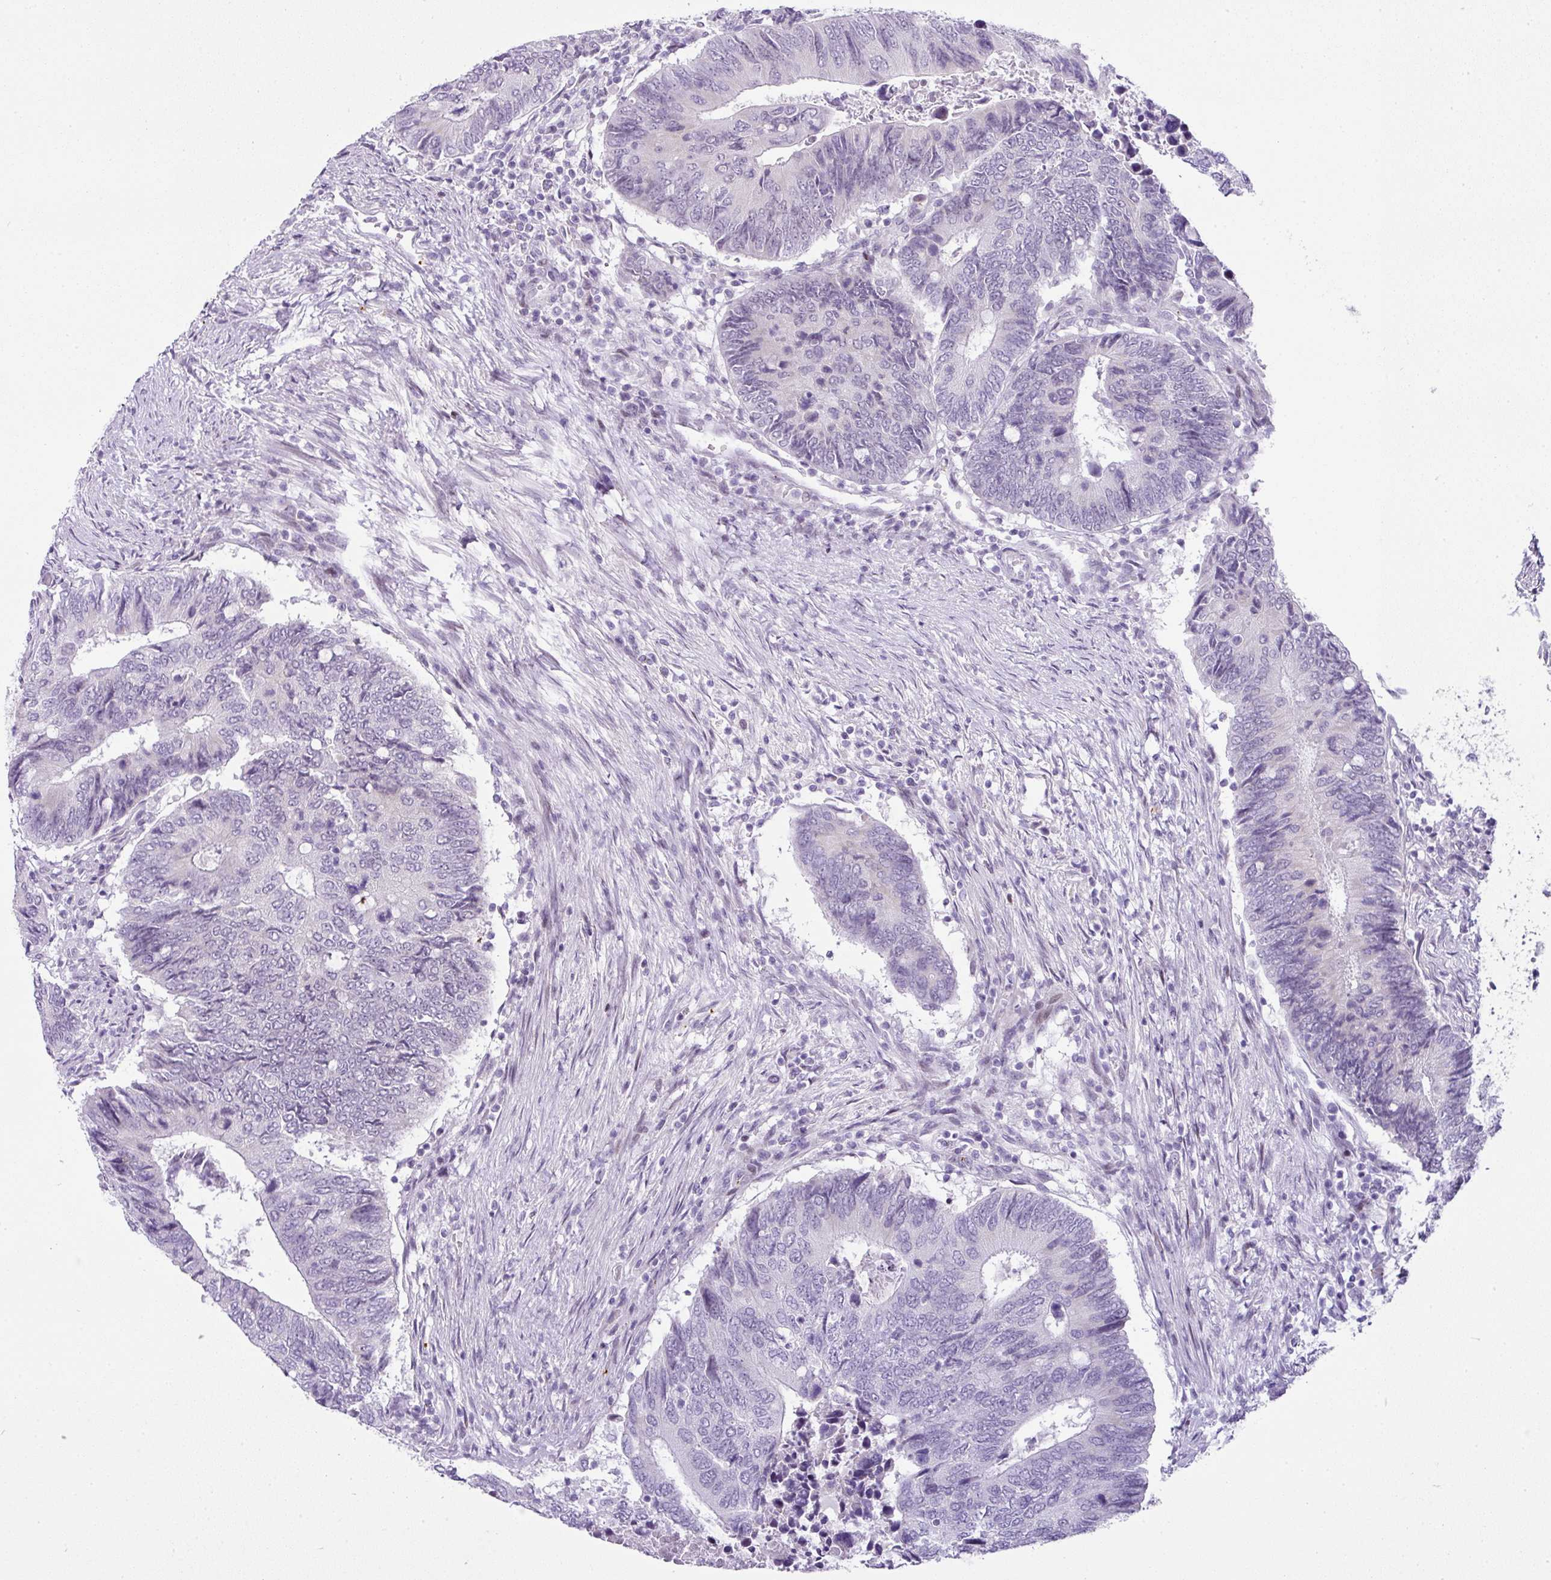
{"staining": {"intensity": "negative", "quantity": "none", "location": "none"}, "tissue": "colorectal cancer", "cell_type": "Tumor cells", "image_type": "cancer", "snomed": [{"axis": "morphology", "description": "Adenocarcinoma, NOS"}, {"axis": "topography", "description": "Colon"}], "caption": "Human colorectal cancer stained for a protein using IHC exhibits no staining in tumor cells.", "gene": "CMTM5", "patient": {"sex": "male", "age": 87}}